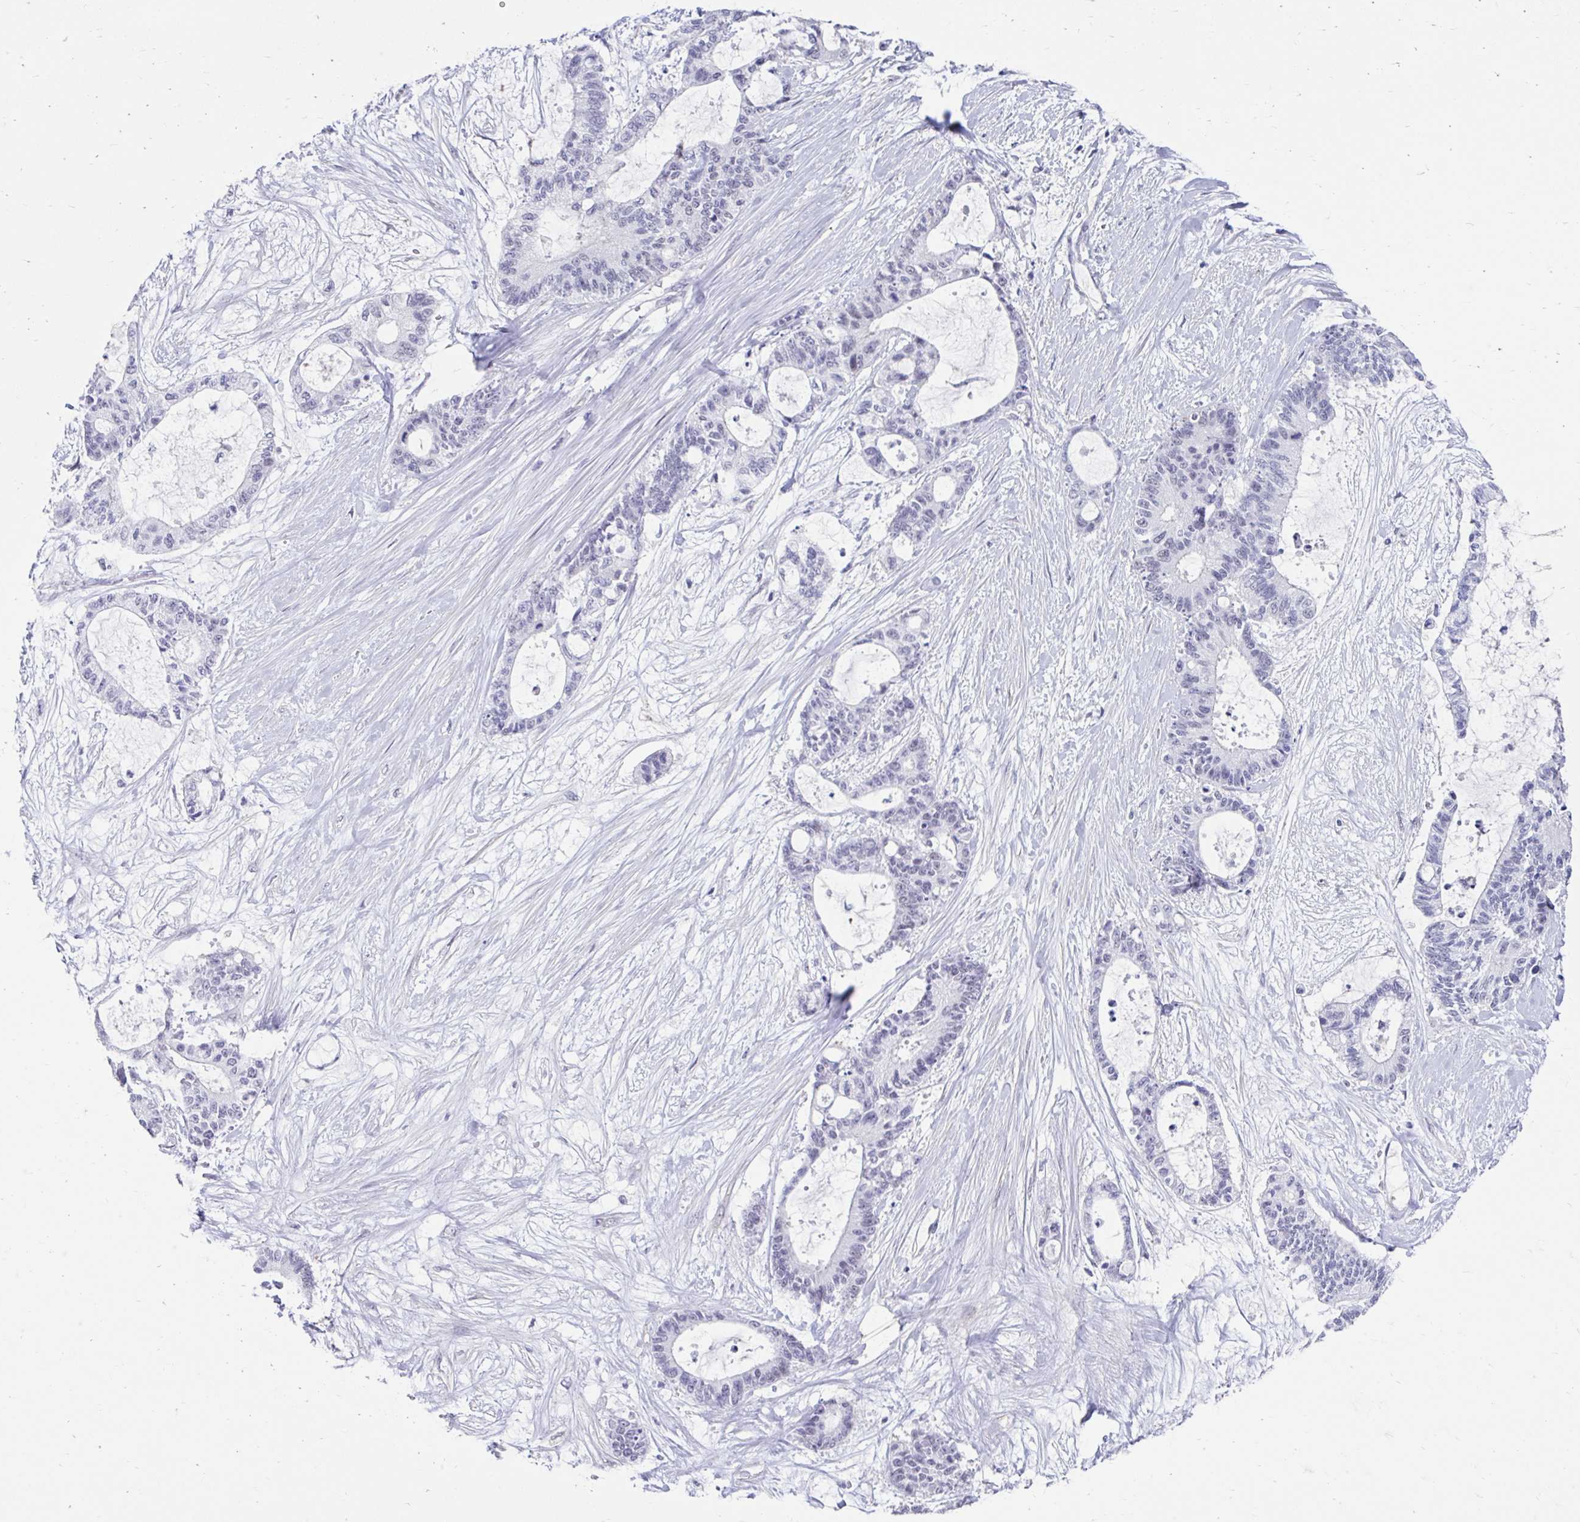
{"staining": {"intensity": "negative", "quantity": "none", "location": "none"}, "tissue": "liver cancer", "cell_type": "Tumor cells", "image_type": "cancer", "snomed": [{"axis": "morphology", "description": "Normal tissue, NOS"}, {"axis": "morphology", "description": "Cholangiocarcinoma"}, {"axis": "topography", "description": "Liver"}, {"axis": "topography", "description": "Peripheral nerve tissue"}], "caption": "The micrograph demonstrates no significant staining in tumor cells of cholangiocarcinoma (liver). The staining was performed using DAB to visualize the protein expression in brown, while the nuclei were stained in blue with hematoxylin (Magnification: 20x).", "gene": "DCAF17", "patient": {"sex": "female", "age": 73}}